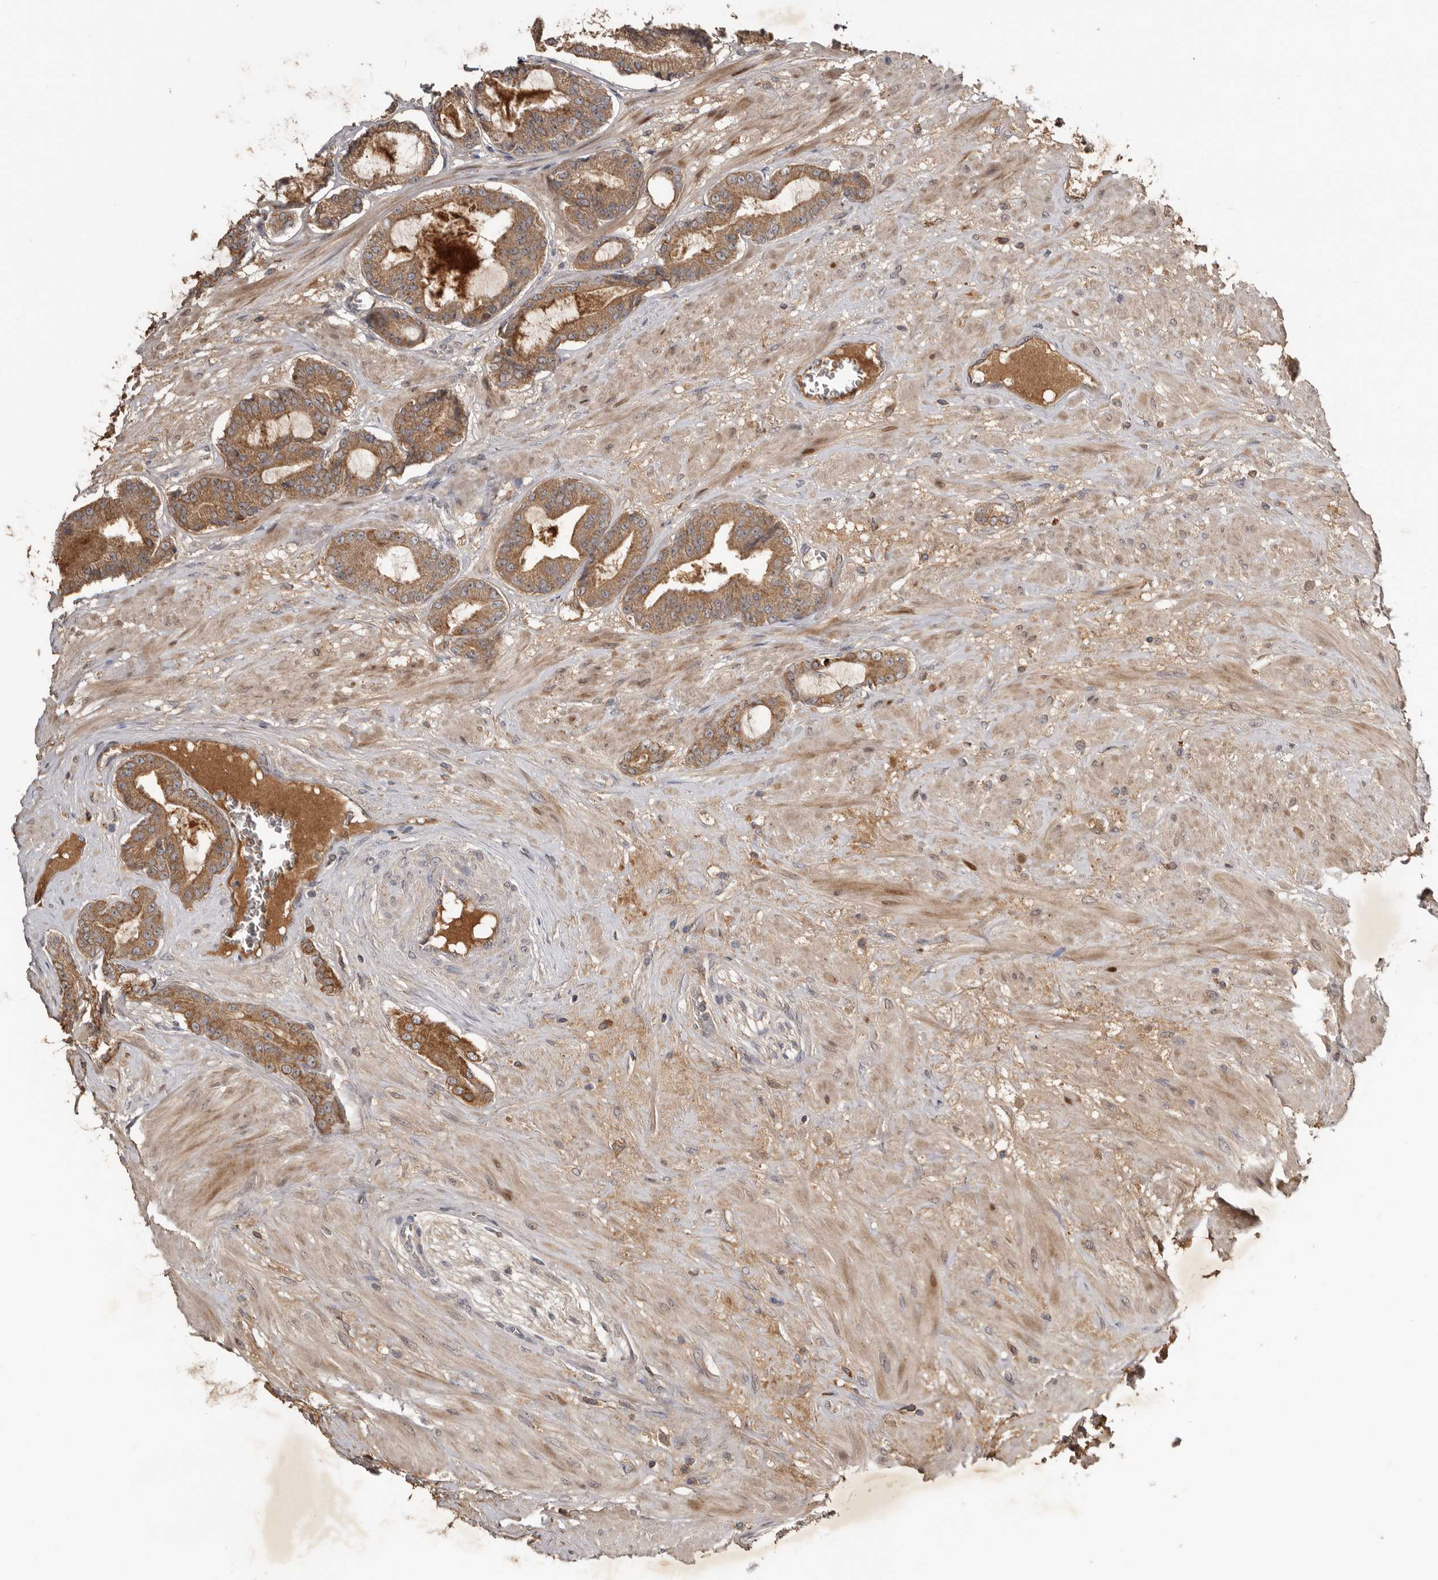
{"staining": {"intensity": "moderate", "quantity": ">75%", "location": "cytoplasmic/membranous"}, "tissue": "prostate cancer", "cell_type": "Tumor cells", "image_type": "cancer", "snomed": [{"axis": "morphology", "description": "Adenocarcinoma, Low grade"}, {"axis": "topography", "description": "Prostate"}], "caption": "The histopathology image shows immunohistochemical staining of prostate cancer (adenocarcinoma (low-grade)). There is moderate cytoplasmic/membranous staining is seen in about >75% of tumor cells.", "gene": "NMUR1", "patient": {"sex": "male", "age": 60}}